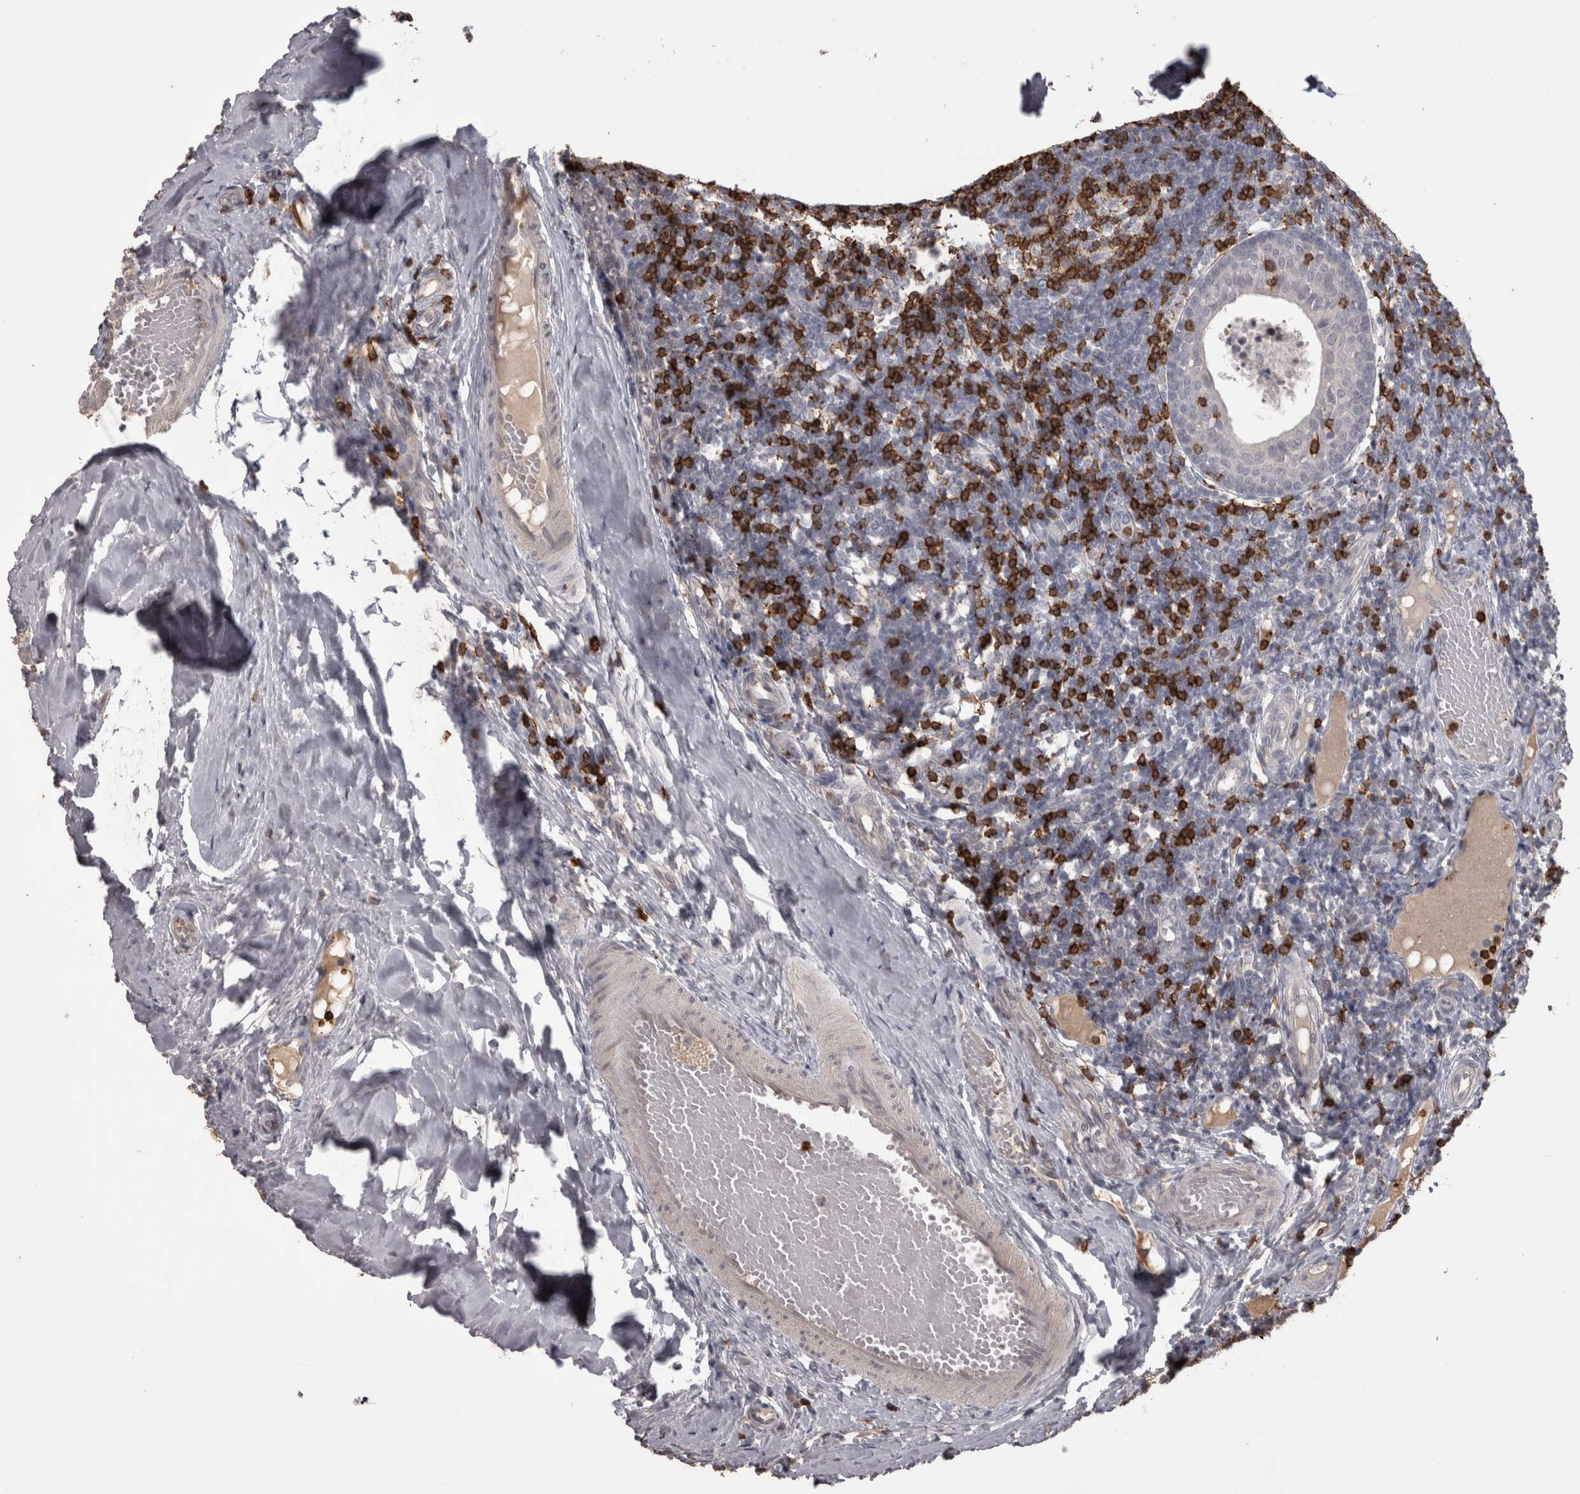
{"staining": {"intensity": "strong", "quantity": "<25%", "location": "cytoplasmic/membranous"}, "tissue": "tonsil", "cell_type": "Germinal center cells", "image_type": "normal", "snomed": [{"axis": "morphology", "description": "Normal tissue, NOS"}, {"axis": "topography", "description": "Tonsil"}], "caption": "The histopathology image exhibits staining of unremarkable tonsil, revealing strong cytoplasmic/membranous protein expression (brown color) within germinal center cells.", "gene": "SKAP1", "patient": {"sex": "female", "age": 19}}